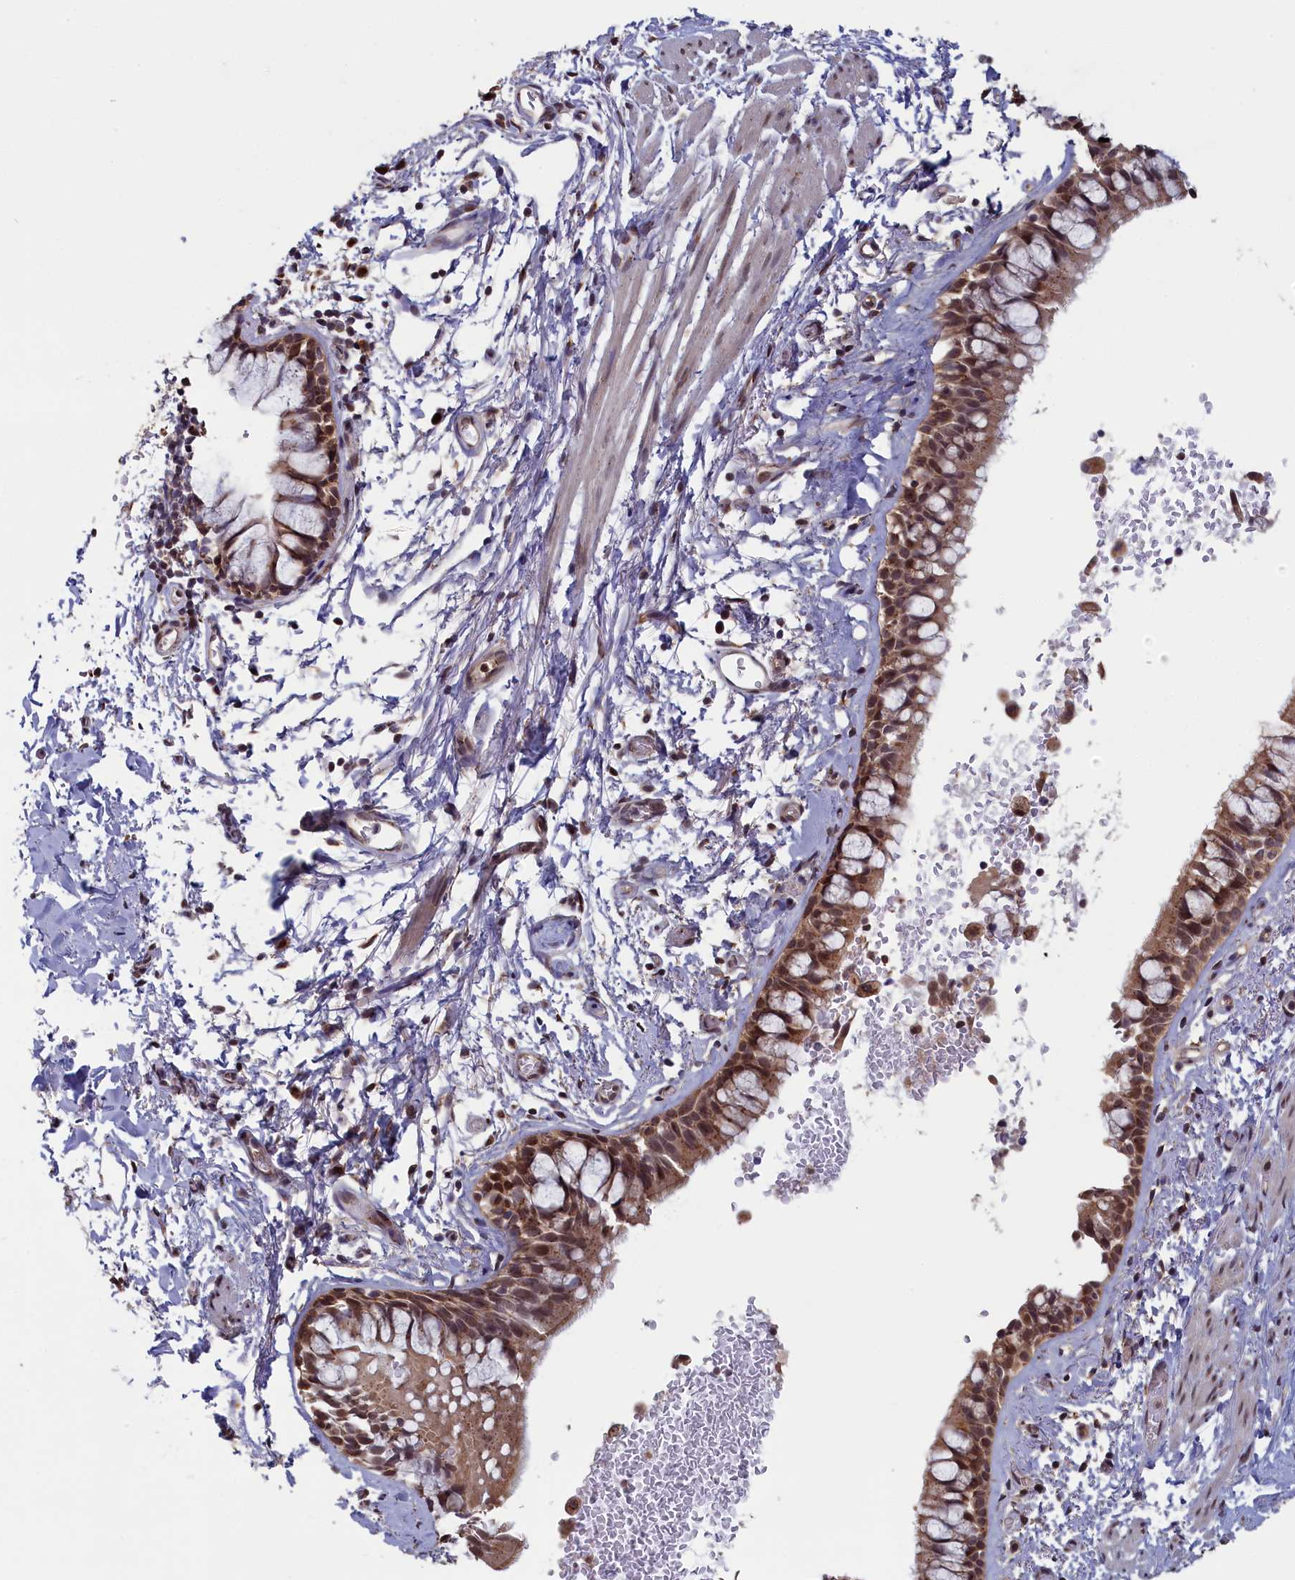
{"staining": {"intensity": "moderate", "quantity": ">75%", "location": "cytoplasmic/membranous"}, "tissue": "bronchus", "cell_type": "Respiratory epithelial cells", "image_type": "normal", "snomed": [{"axis": "morphology", "description": "Normal tissue, NOS"}, {"axis": "morphology", "description": "Inflammation, NOS"}, {"axis": "topography", "description": "Cartilage tissue"}, {"axis": "topography", "description": "Bronchus"}, {"axis": "topography", "description": "Lung"}], "caption": "IHC (DAB (3,3'-diaminobenzidine)) staining of benign bronchus demonstrates moderate cytoplasmic/membranous protein staining in approximately >75% of respiratory epithelial cells.", "gene": "PIGQ", "patient": {"sex": "female", "age": 64}}